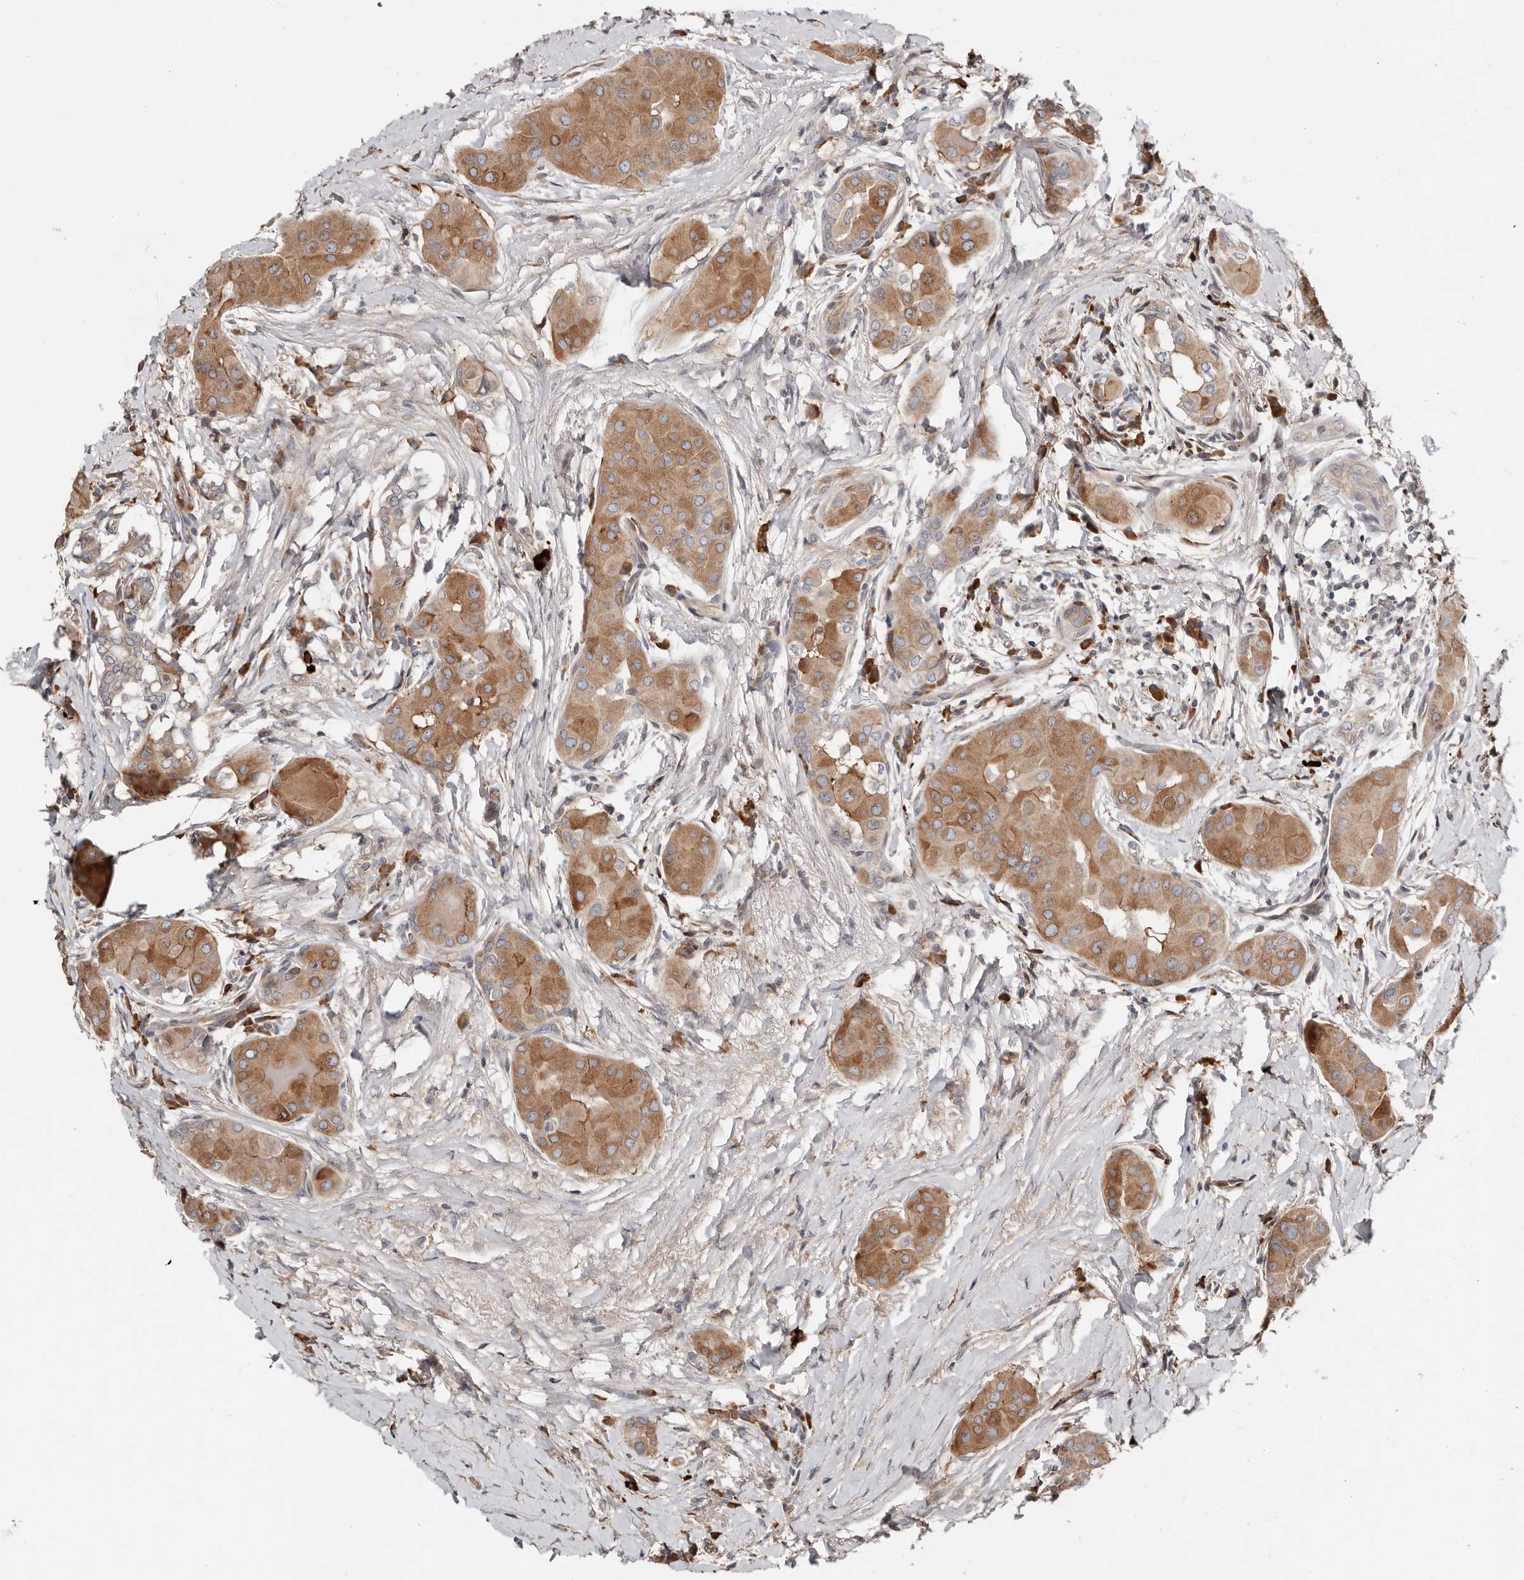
{"staining": {"intensity": "moderate", "quantity": ">75%", "location": "cytoplasmic/membranous"}, "tissue": "thyroid cancer", "cell_type": "Tumor cells", "image_type": "cancer", "snomed": [{"axis": "morphology", "description": "Papillary adenocarcinoma, NOS"}, {"axis": "topography", "description": "Thyroid gland"}], "caption": "Papillary adenocarcinoma (thyroid) stained with a brown dye displays moderate cytoplasmic/membranous positive staining in approximately >75% of tumor cells.", "gene": "SMYD4", "patient": {"sex": "male", "age": 33}}